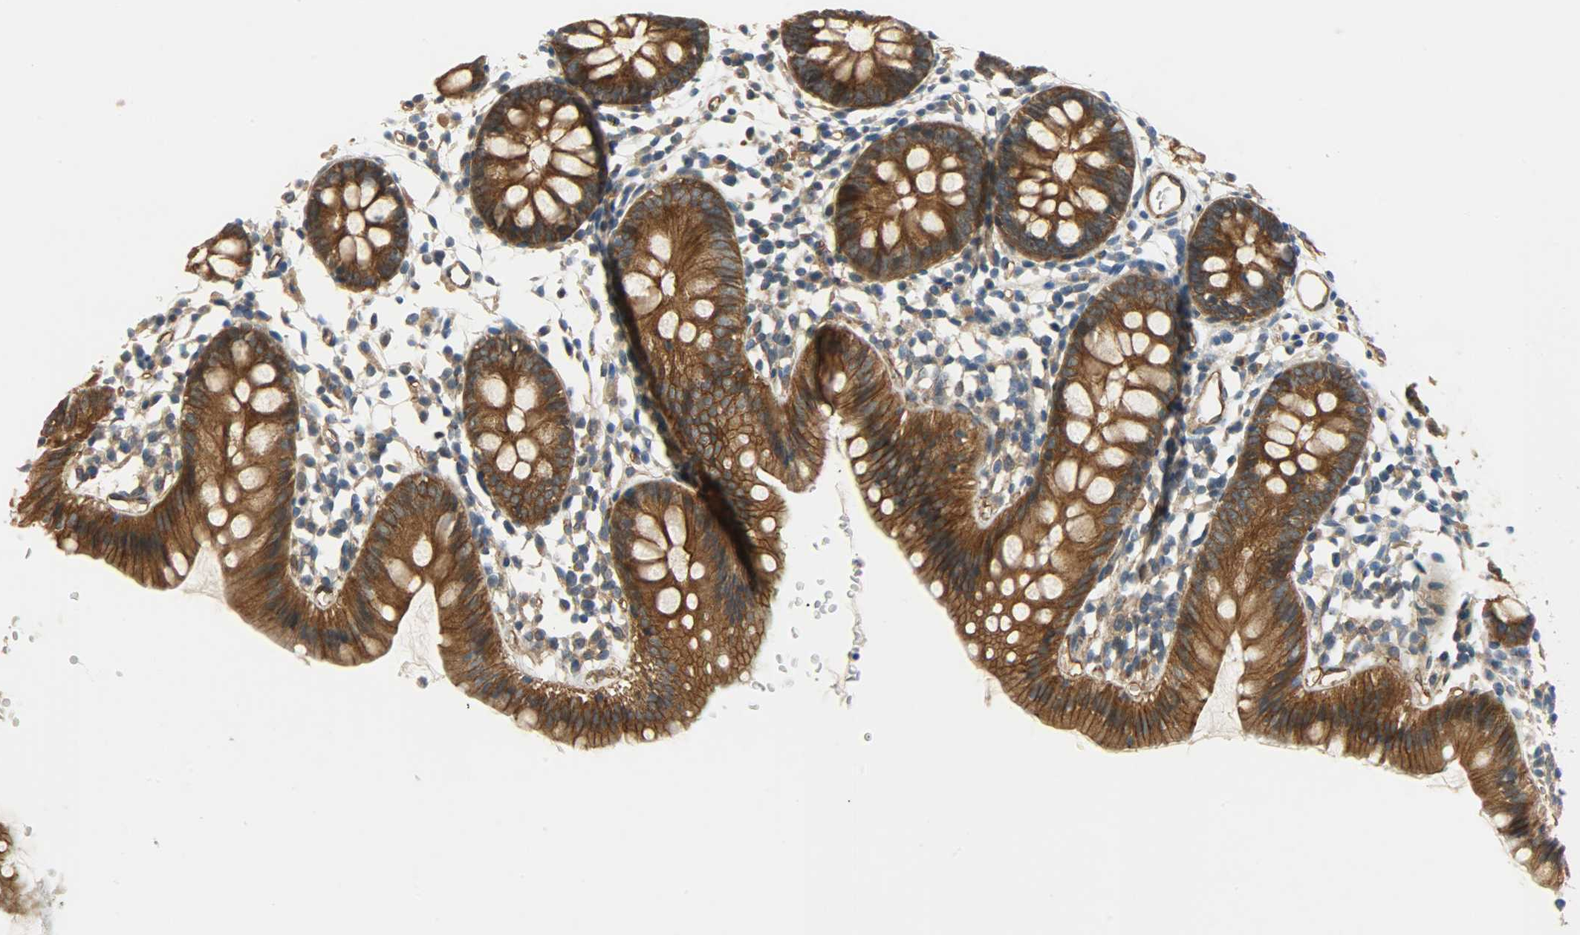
{"staining": {"intensity": "strong", "quantity": ">75%", "location": "cytoplasmic/membranous"}, "tissue": "colon", "cell_type": "Endothelial cells", "image_type": "normal", "snomed": [{"axis": "morphology", "description": "Normal tissue, NOS"}, {"axis": "topography", "description": "Colon"}], "caption": "Protein expression analysis of unremarkable colon shows strong cytoplasmic/membranous staining in about >75% of endothelial cells. The staining is performed using DAB (3,3'-diaminobenzidine) brown chromogen to label protein expression. The nuclei are counter-stained blue using hematoxylin.", "gene": "KIAA1217", "patient": {"sex": "male", "age": 14}}